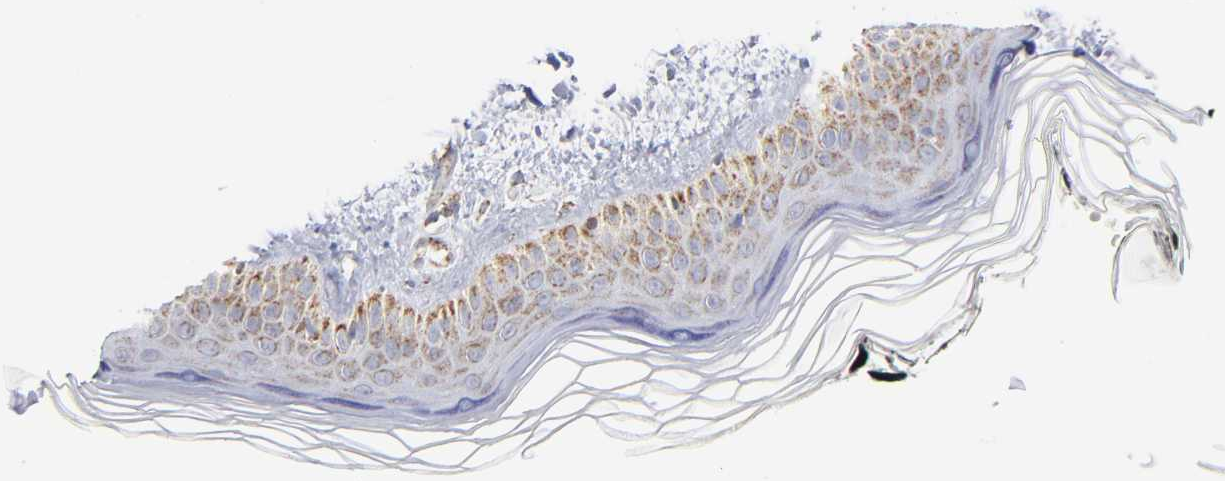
{"staining": {"intensity": "moderate", "quantity": ">75%", "location": "cytoplasmic/membranous"}, "tissue": "skin", "cell_type": "Fibroblasts", "image_type": "normal", "snomed": [{"axis": "morphology", "description": "Normal tissue, NOS"}, {"axis": "topography", "description": "Skin"}], "caption": "A histopathology image of skin stained for a protein displays moderate cytoplasmic/membranous brown staining in fibroblasts. (DAB (3,3'-diaminobenzidine) IHC, brown staining for protein, blue staining for nuclei).", "gene": "DIABLO", "patient": {"sex": "female", "age": 19}}